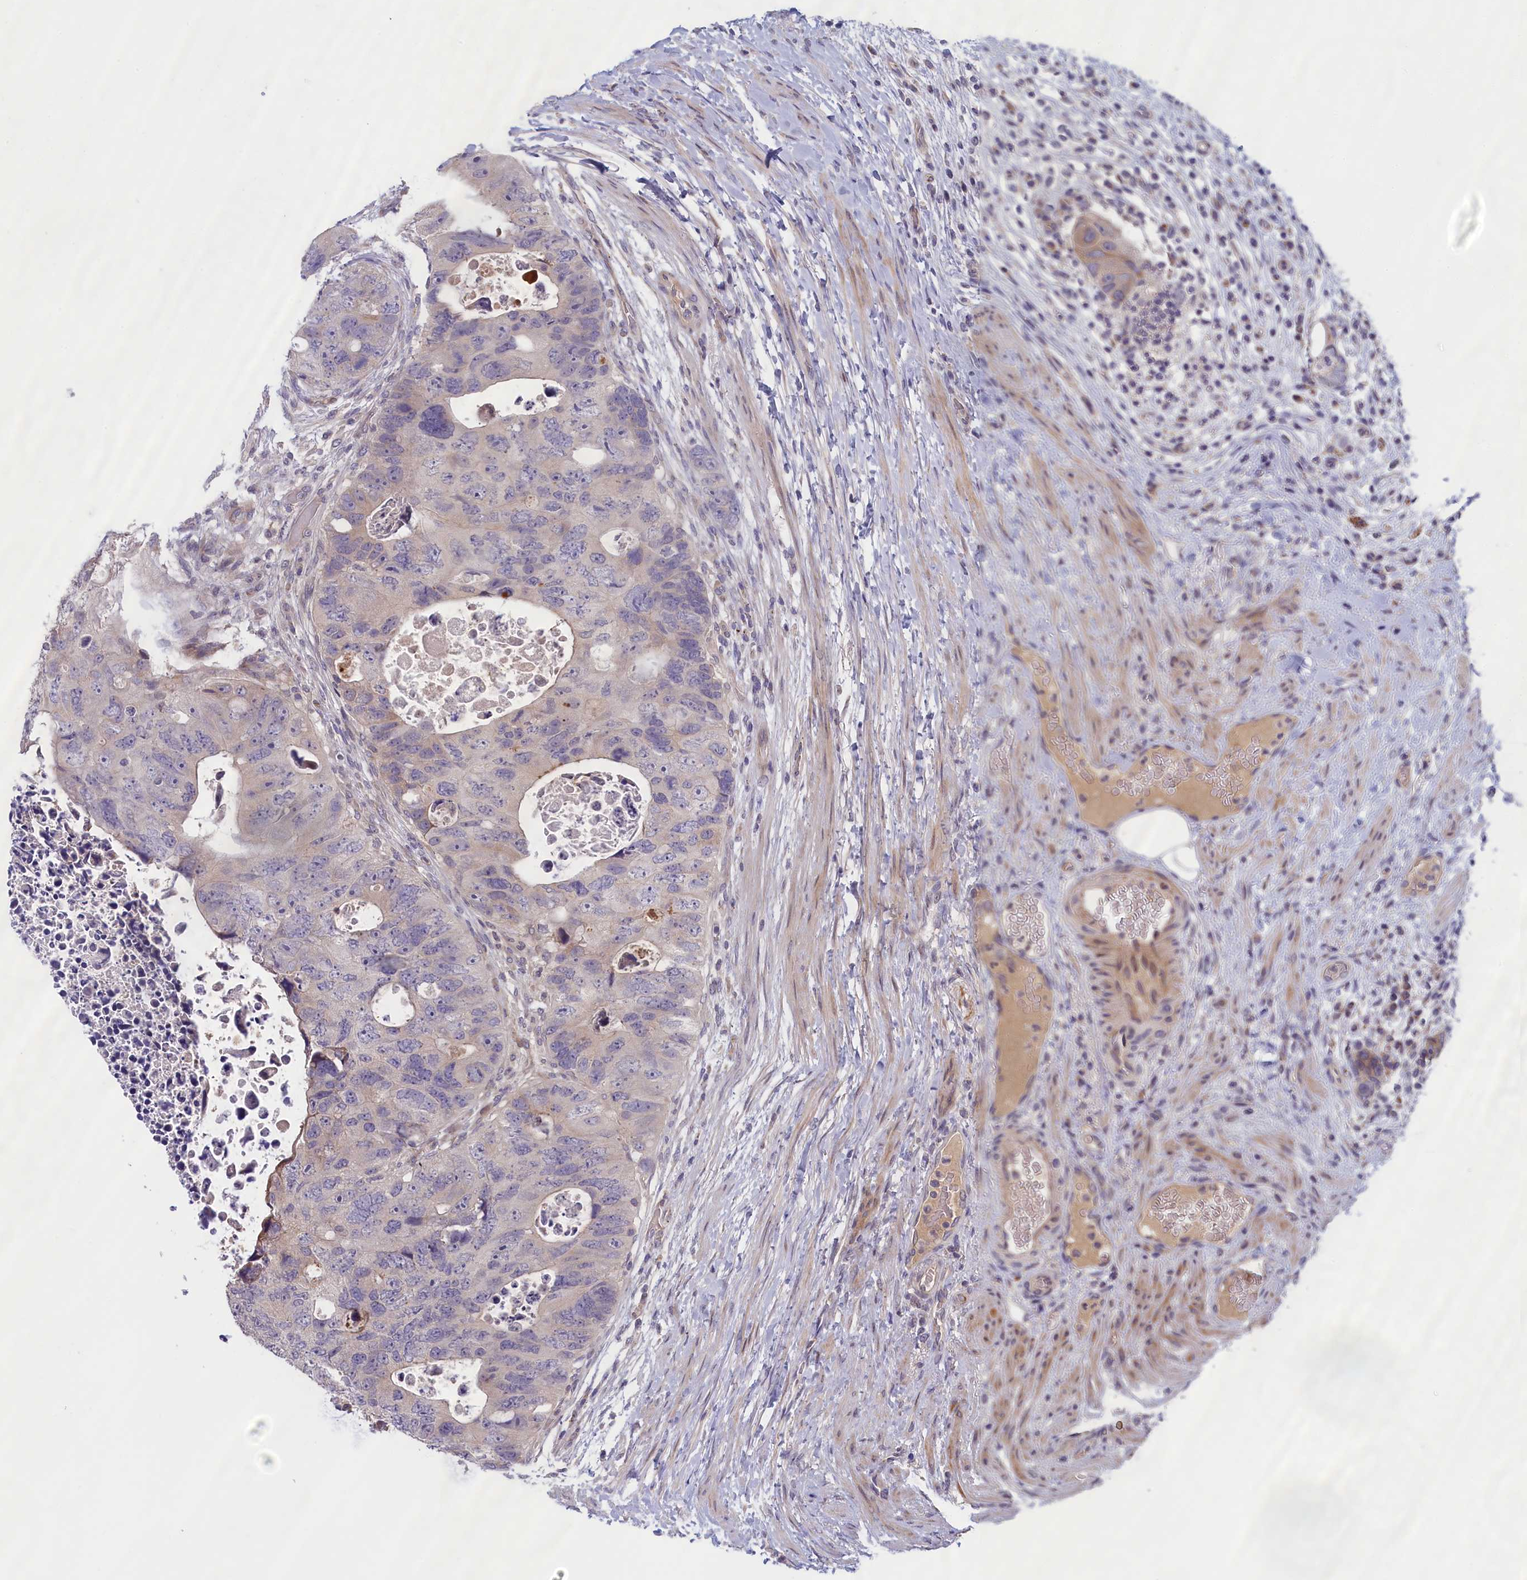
{"staining": {"intensity": "weak", "quantity": "<25%", "location": "cytoplasmic/membranous"}, "tissue": "colorectal cancer", "cell_type": "Tumor cells", "image_type": "cancer", "snomed": [{"axis": "morphology", "description": "Adenocarcinoma, NOS"}, {"axis": "topography", "description": "Rectum"}], "caption": "A photomicrograph of colorectal cancer stained for a protein shows no brown staining in tumor cells.", "gene": "IGFALS", "patient": {"sex": "male", "age": 59}}